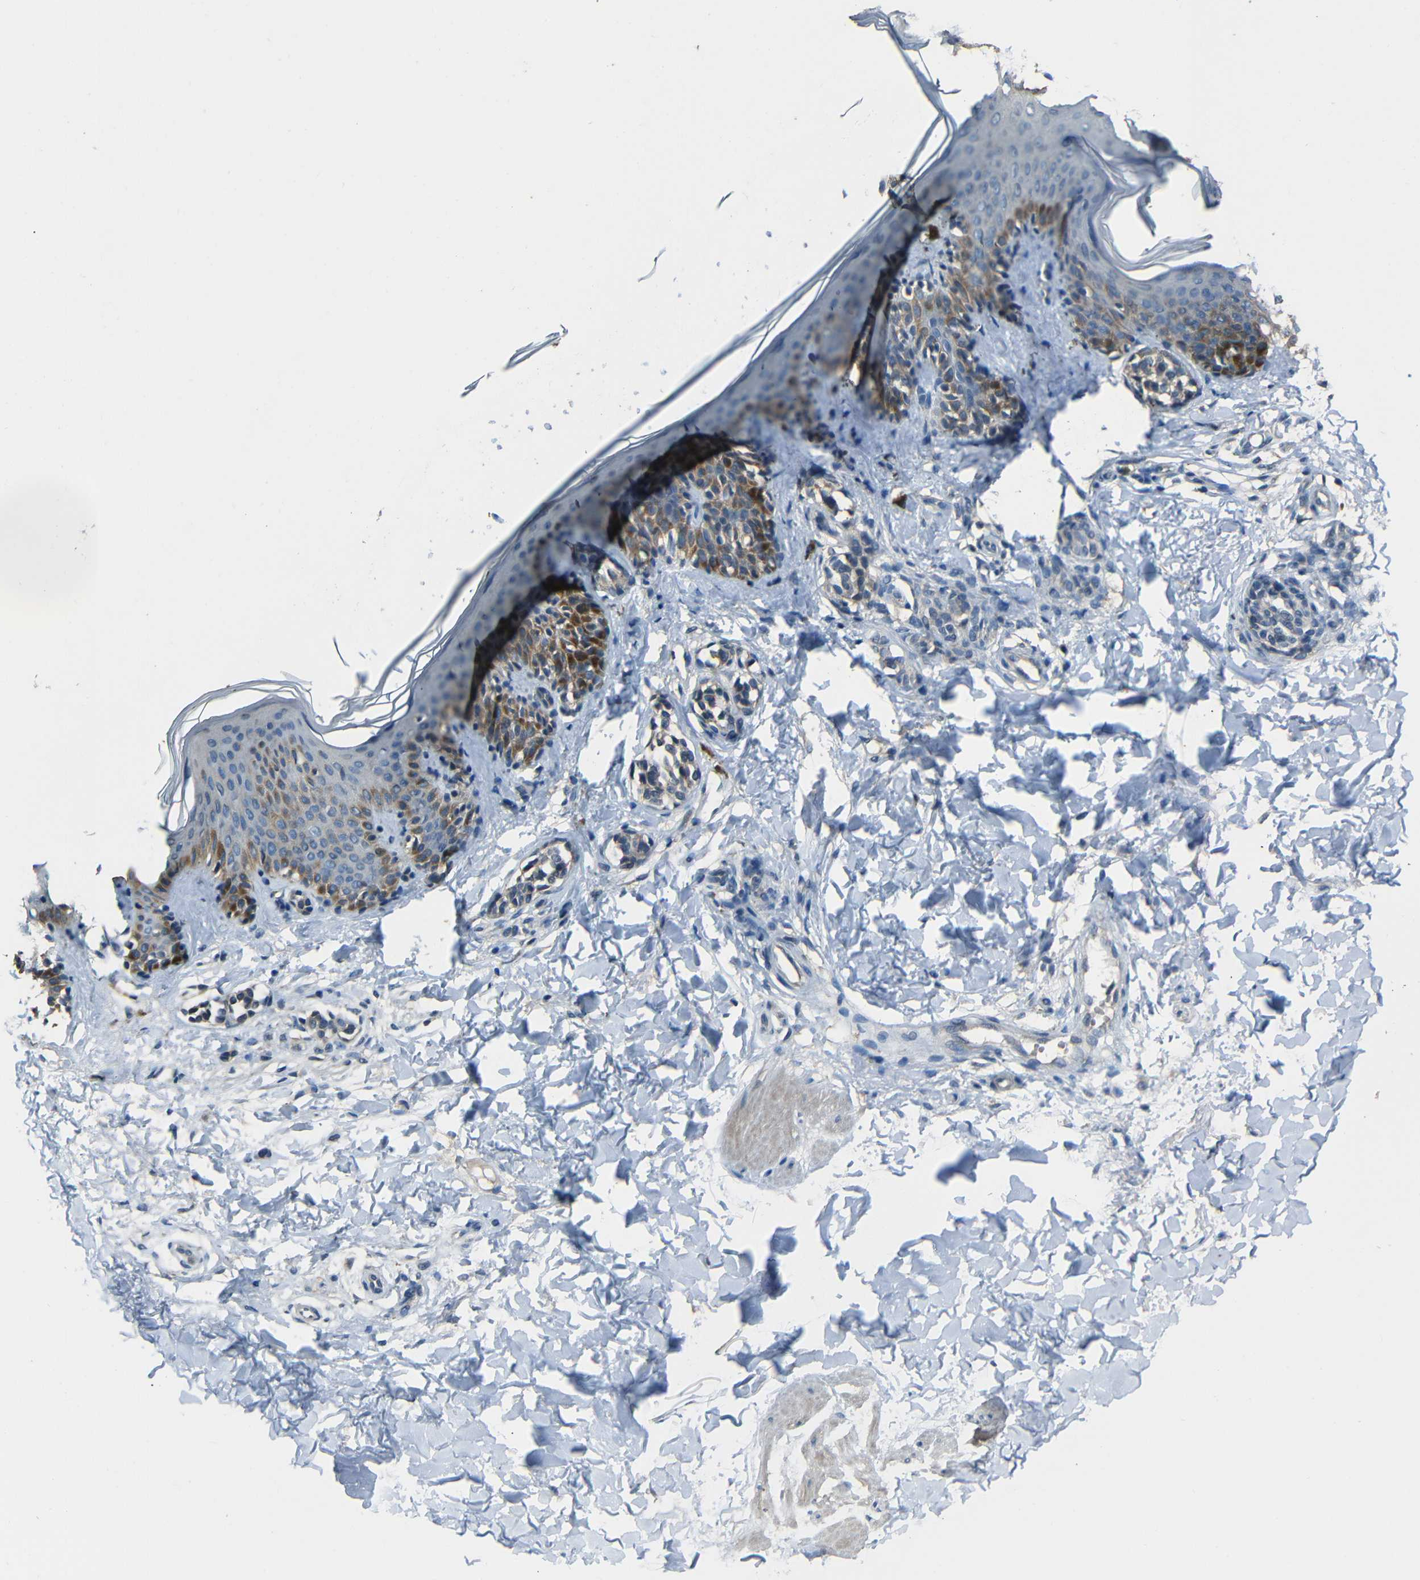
{"staining": {"intensity": "weak", "quantity": ">75%", "location": "cytoplasmic/membranous"}, "tissue": "skin", "cell_type": "Fibroblasts", "image_type": "normal", "snomed": [{"axis": "morphology", "description": "Normal tissue, NOS"}, {"axis": "topography", "description": "Skin"}], "caption": "Immunohistochemical staining of unremarkable skin reveals low levels of weak cytoplasmic/membranous positivity in about >75% of fibroblasts. The staining was performed using DAB to visualize the protein expression in brown, while the nuclei were stained in blue with hematoxylin (Magnification: 20x).", "gene": "SLA", "patient": {"sex": "male", "age": 16}}